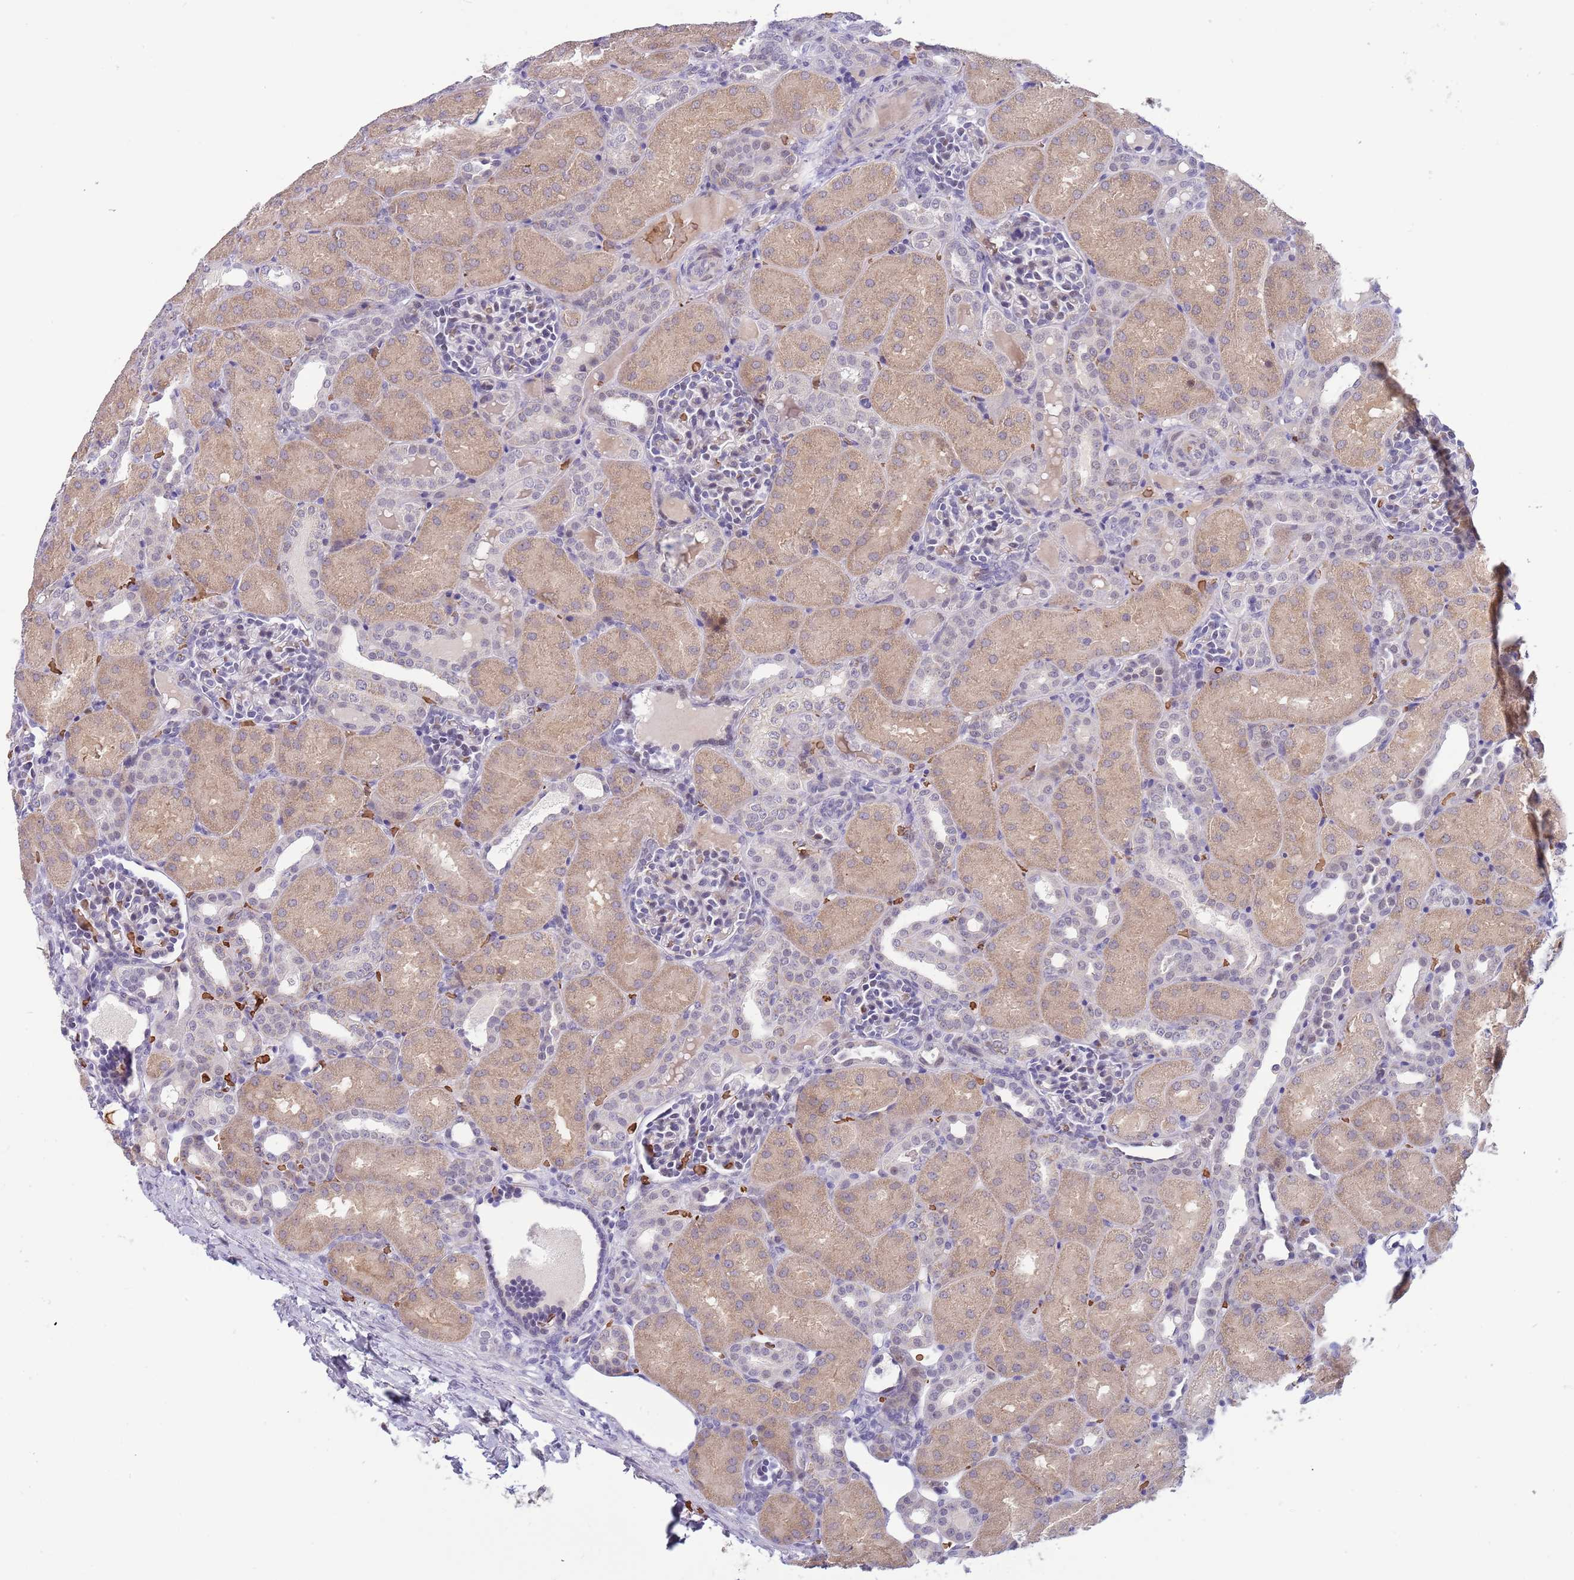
{"staining": {"intensity": "negative", "quantity": "none", "location": "none"}, "tissue": "kidney", "cell_type": "Cells in glomeruli", "image_type": "normal", "snomed": [{"axis": "morphology", "description": "Normal tissue, NOS"}, {"axis": "topography", "description": "Kidney"}], "caption": "The photomicrograph shows no staining of cells in glomeruli in benign kidney. (DAB (3,3'-diaminobenzidine) IHC, high magnification).", "gene": "LYPD6B", "patient": {"sex": "male", "age": 1}}